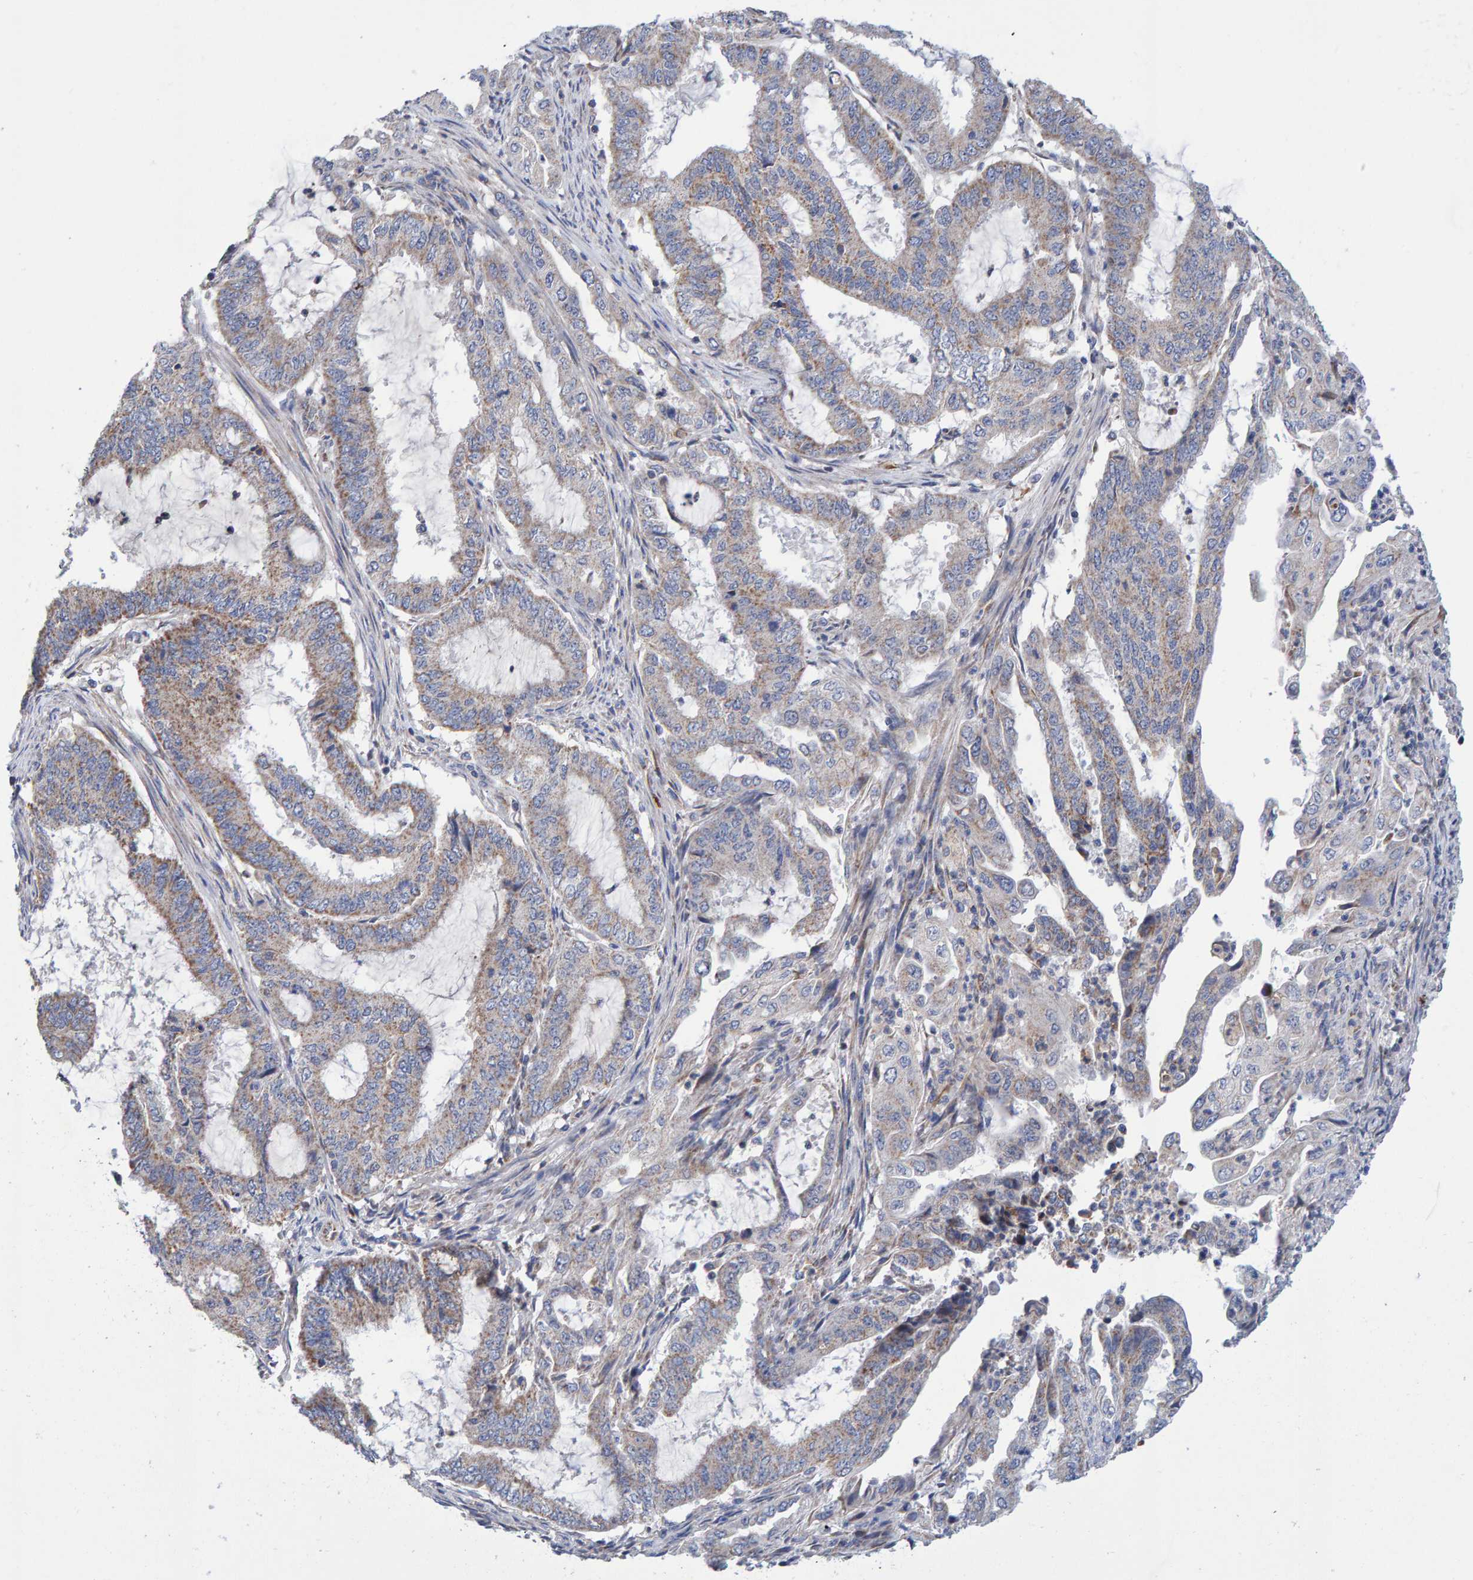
{"staining": {"intensity": "moderate", "quantity": "25%-75%", "location": "cytoplasmic/membranous"}, "tissue": "endometrial cancer", "cell_type": "Tumor cells", "image_type": "cancer", "snomed": [{"axis": "morphology", "description": "Adenocarcinoma, NOS"}, {"axis": "topography", "description": "Endometrium"}], "caption": "Immunohistochemical staining of human endometrial cancer (adenocarcinoma) reveals medium levels of moderate cytoplasmic/membranous protein positivity in approximately 25%-75% of tumor cells.", "gene": "EFR3A", "patient": {"sex": "female", "age": 51}}